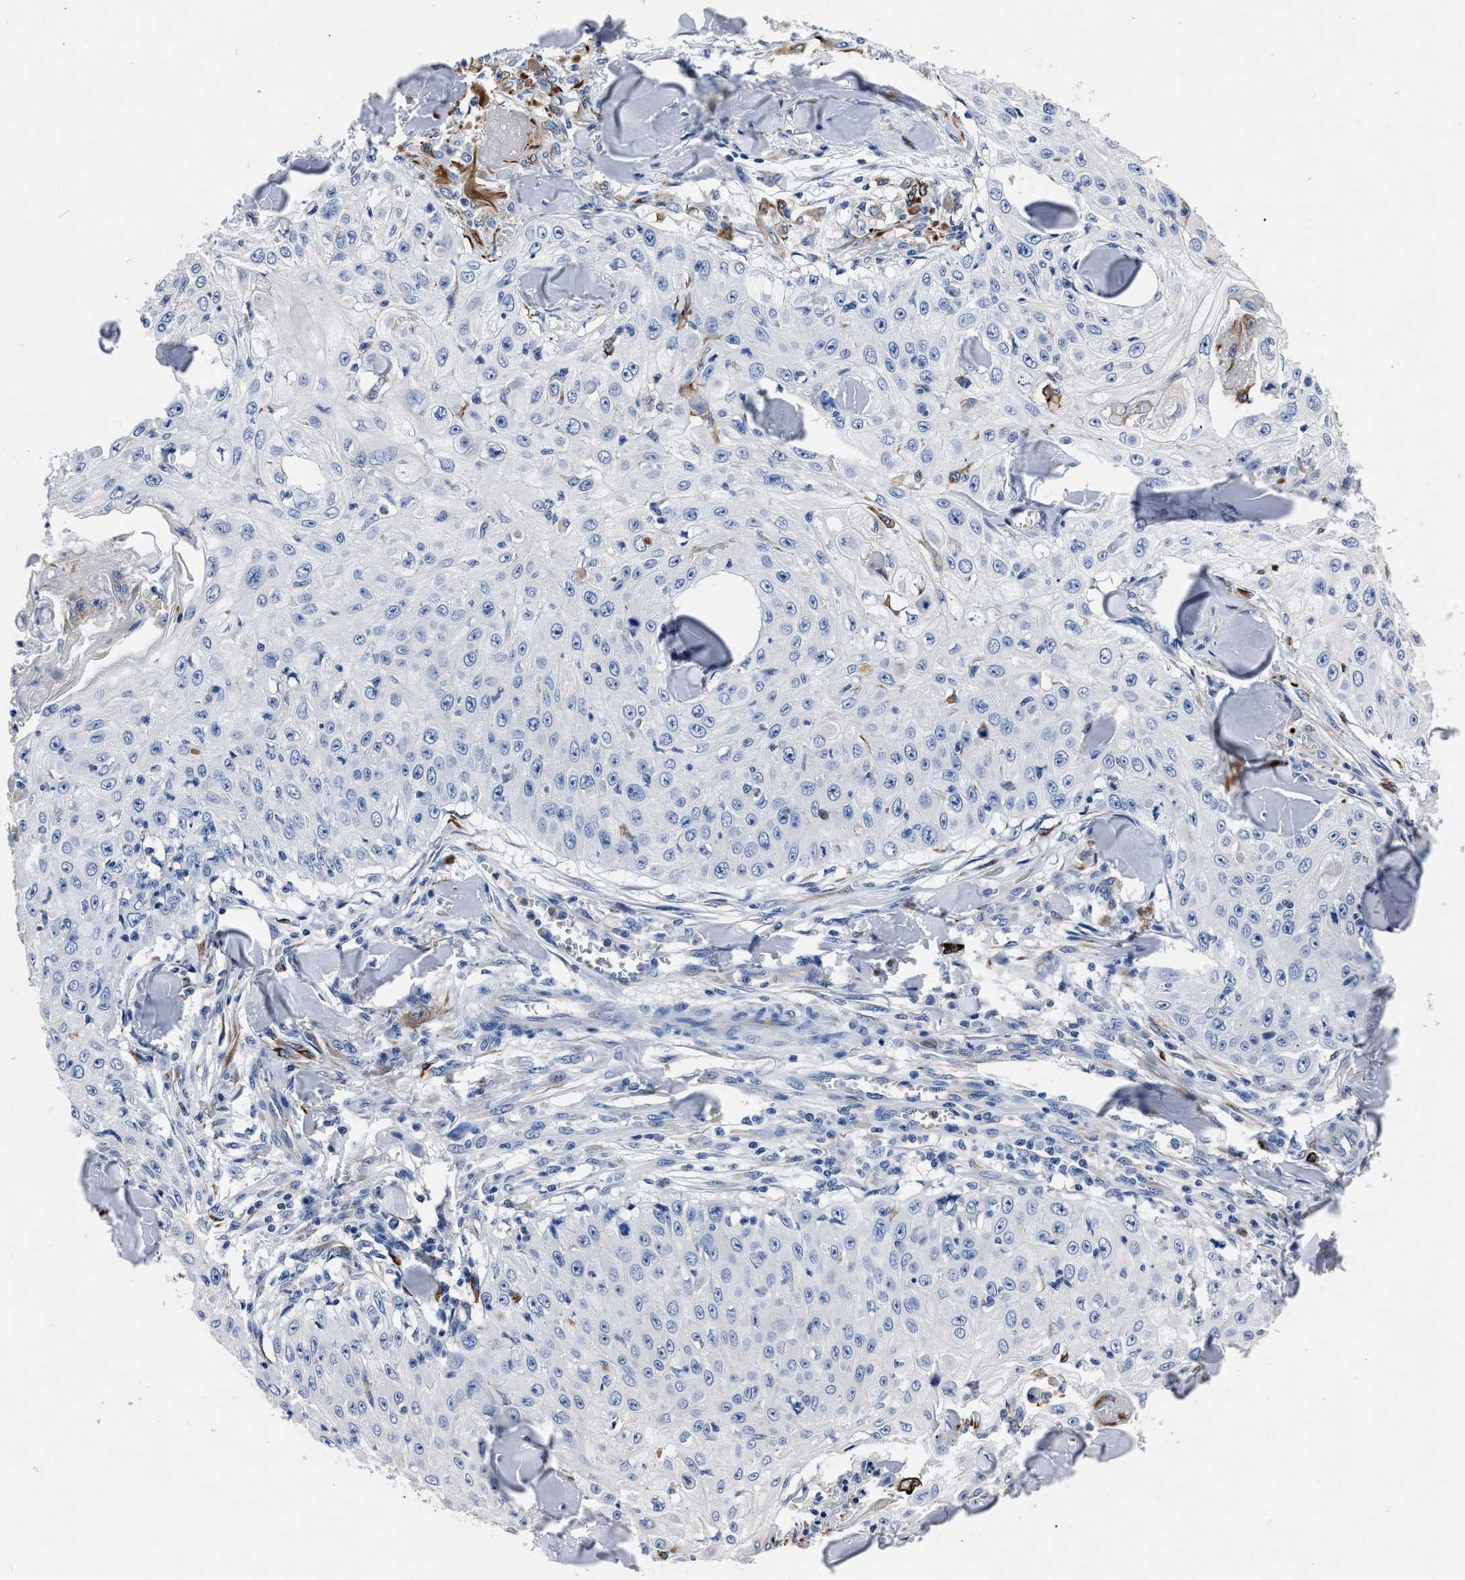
{"staining": {"intensity": "negative", "quantity": "none", "location": "none"}, "tissue": "skin cancer", "cell_type": "Tumor cells", "image_type": "cancer", "snomed": [{"axis": "morphology", "description": "Squamous cell carcinoma, NOS"}, {"axis": "topography", "description": "Skin"}], "caption": "Tumor cells show no significant staining in squamous cell carcinoma (skin).", "gene": "OR10G3", "patient": {"sex": "male", "age": 86}}